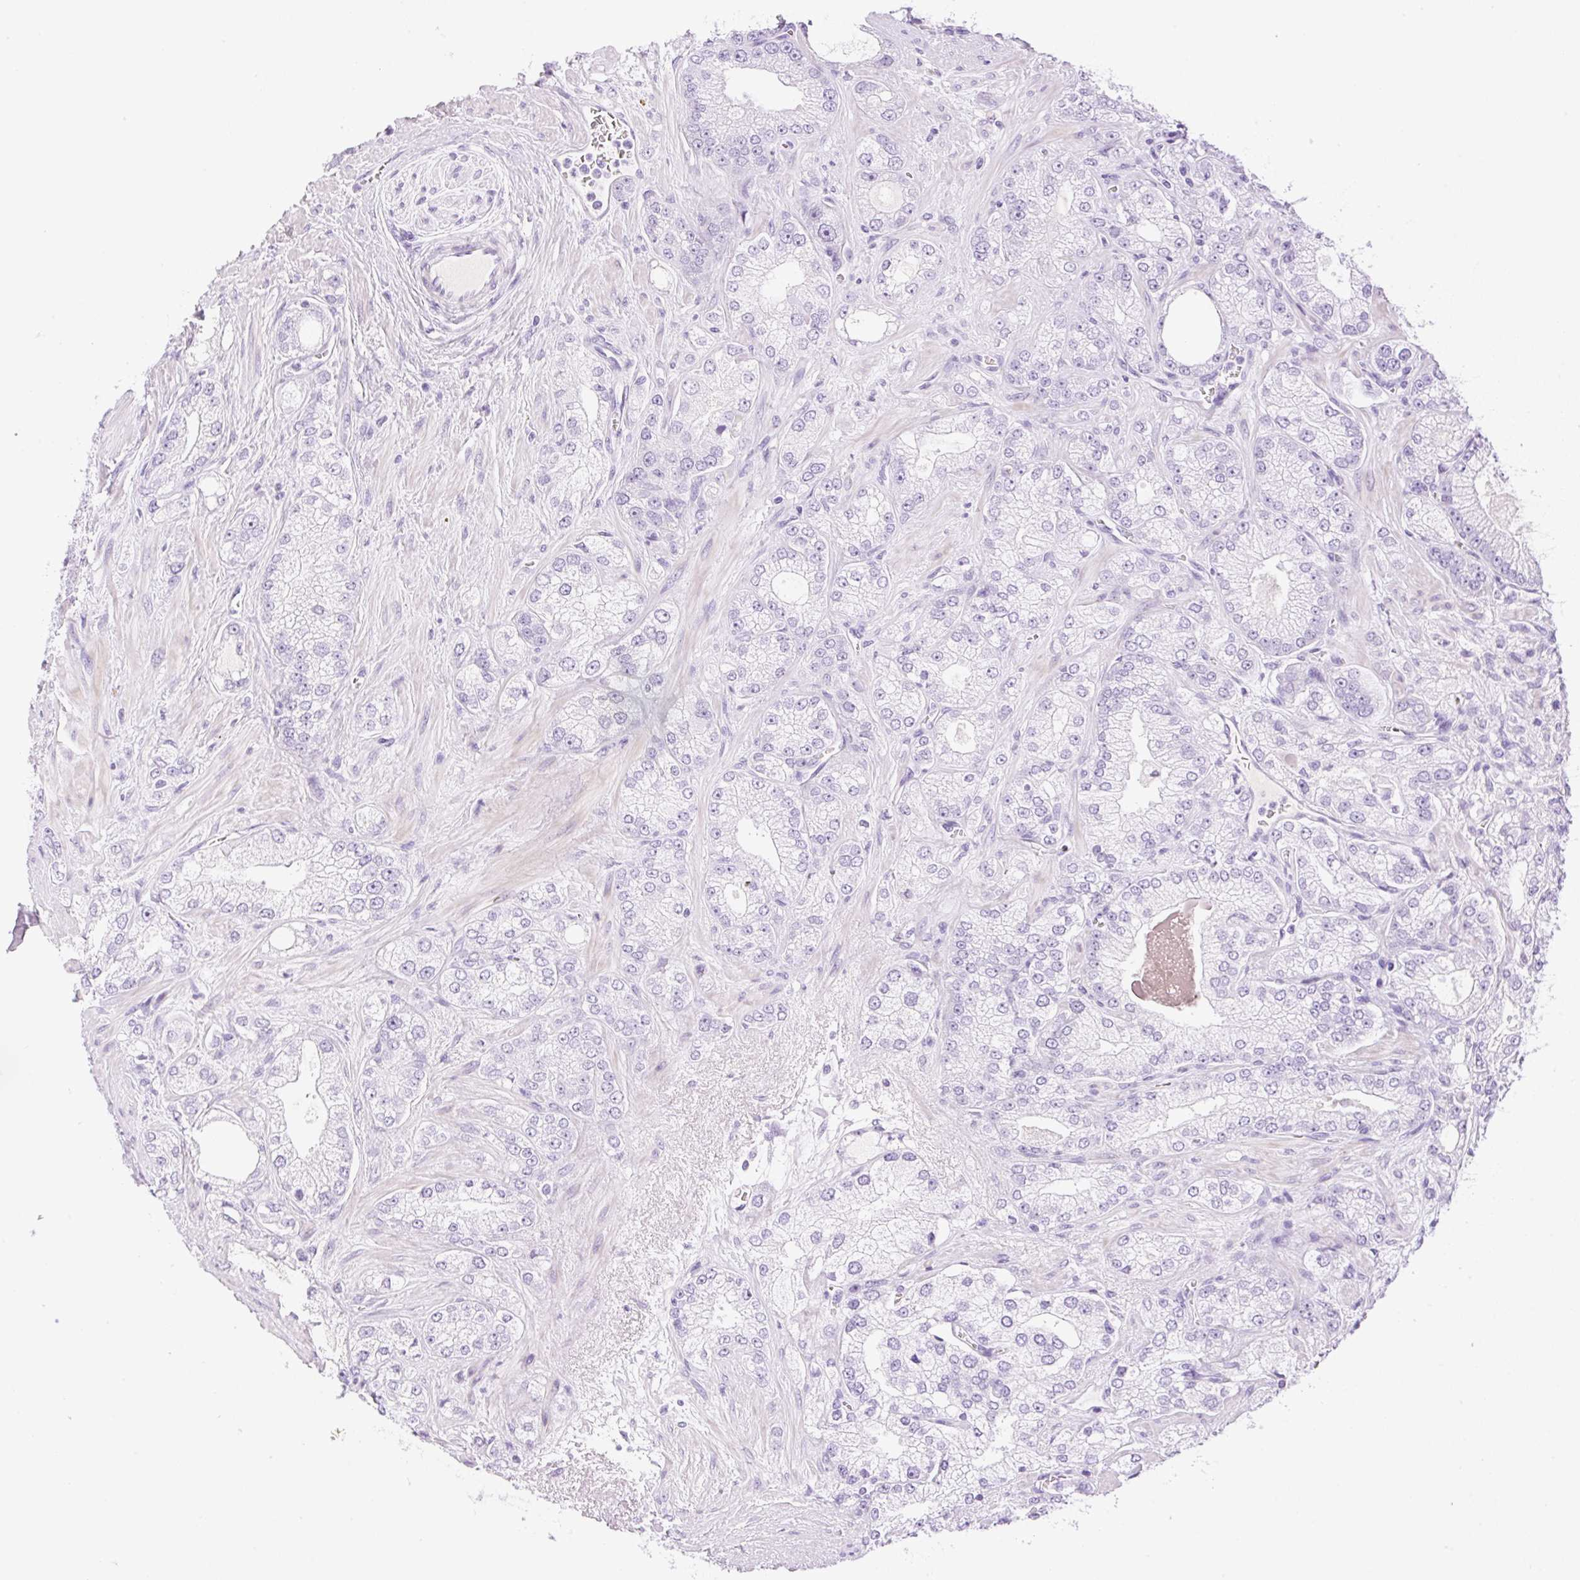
{"staining": {"intensity": "negative", "quantity": "none", "location": "none"}, "tissue": "prostate cancer", "cell_type": "Tumor cells", "image_type": "cancer", "snomed": [{"axis": "morphology", "description": "Normal tissue, NOS"}, {"axis": "morphology", "description": "Adenocarcinoma, High grade"}, {"axis": "topography", "description": "Prostate"}, {"axis": "topography", "description": "Peripheral nerve tissue"}], "caption": "Tumor cells show no significant protein staining in prostate cancer (adenocarcinoma (high-grade)).", "gene": "PALM3", "patient": {"sex": "male", "age": 68}}